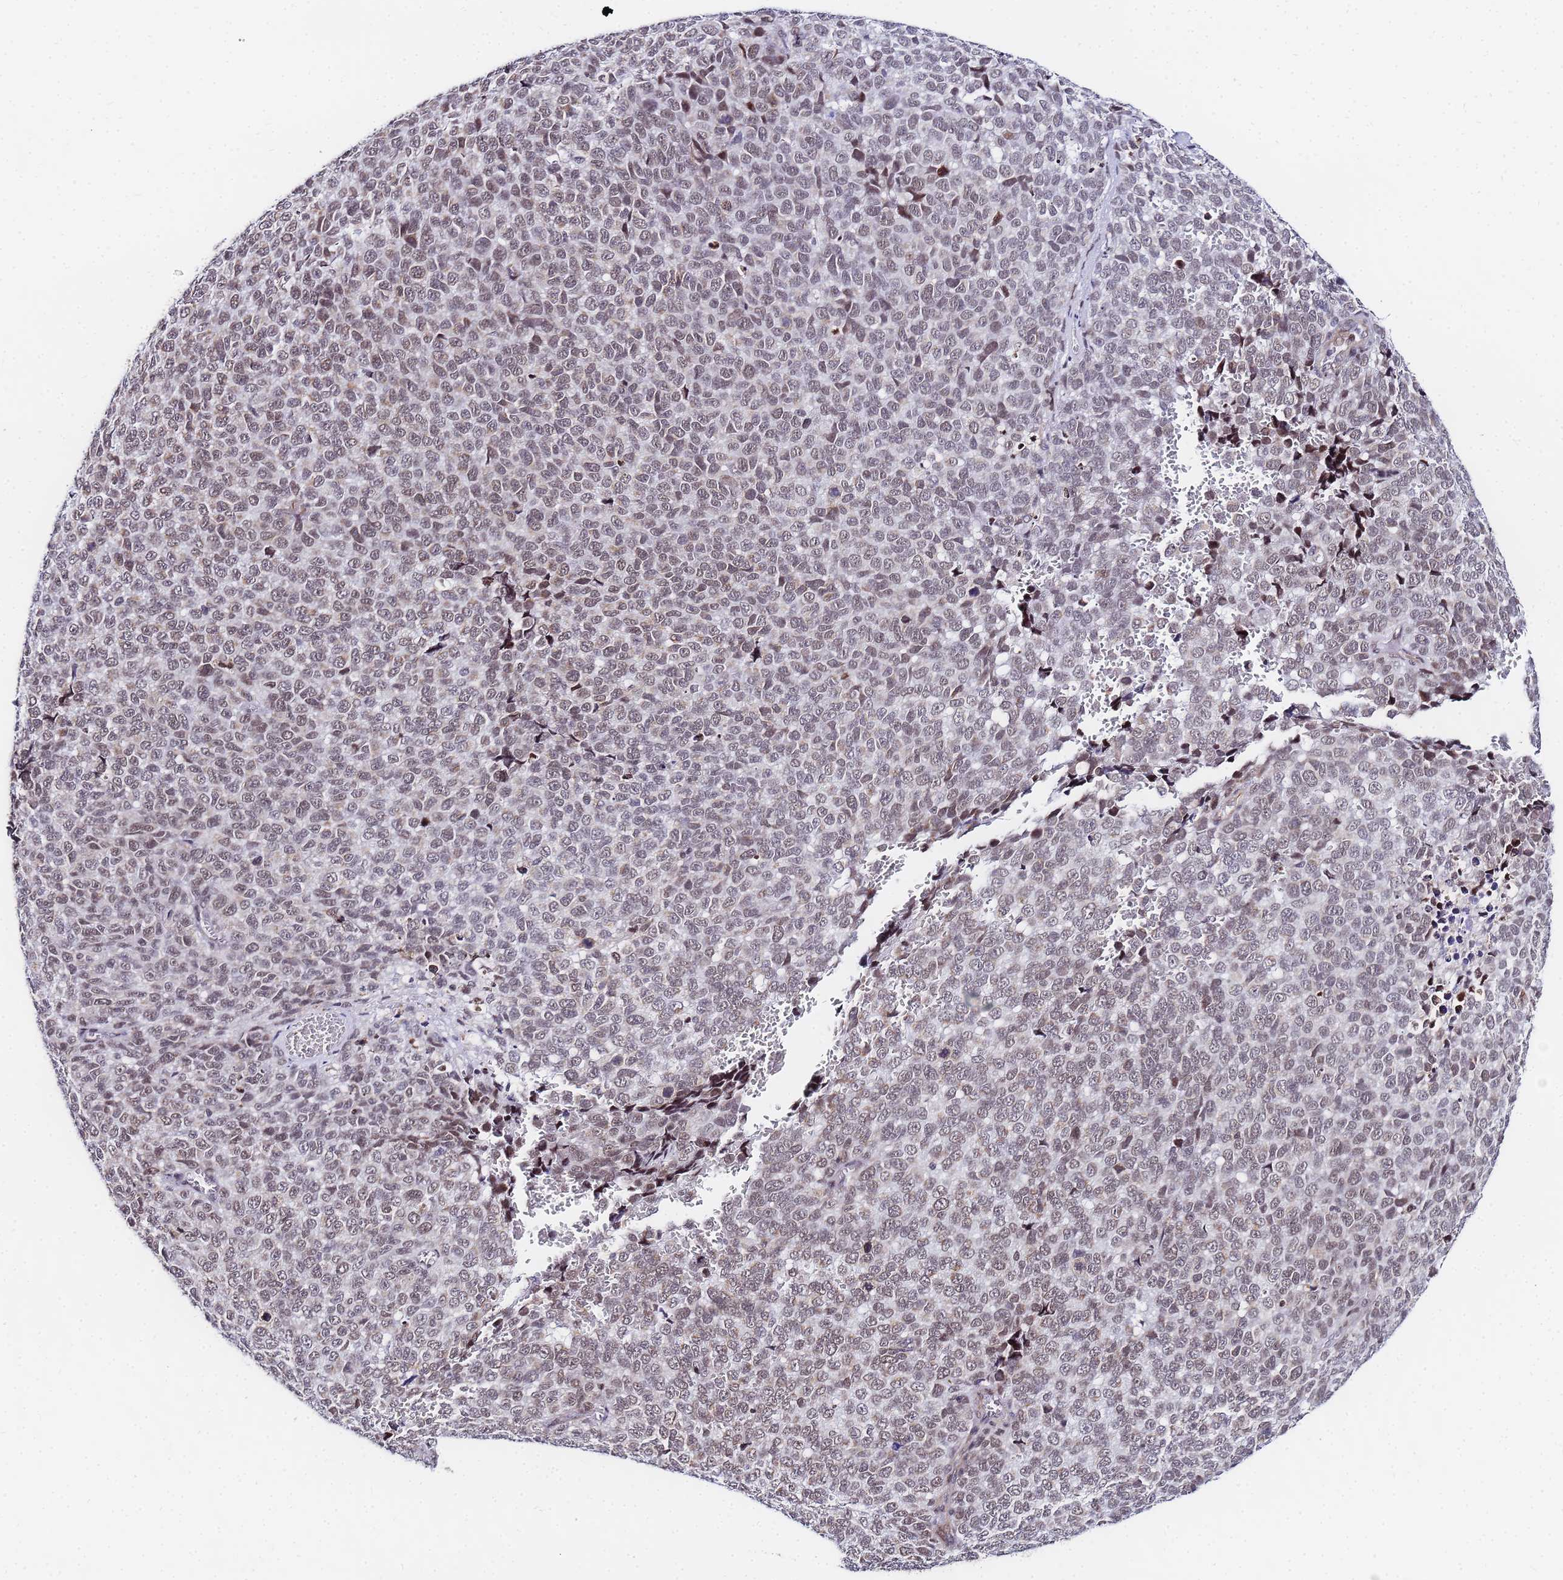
{"staining": {"intensity": "weak", "quantity": ">75%", "location": "nuclear"}, "tissue": "melanoma", "cell_type": "Tumor cells", "image_type": "cancer", "snomed": [{"axis": "morphology", "description": "Malignant melanoma, NOS"}, {"axis": "topography", "description": "Nose, NOS"}], "caption": "Malignant melanoma was stained to show a protein in brown. There is low levels of weak nuclear expression in approximately >75% of tumor cells. (DAB IHC, brown staining for protein, blue staining for nuclei).", "gene": "CKMT1A", "patient": {"sex": "female", "age": 48}}